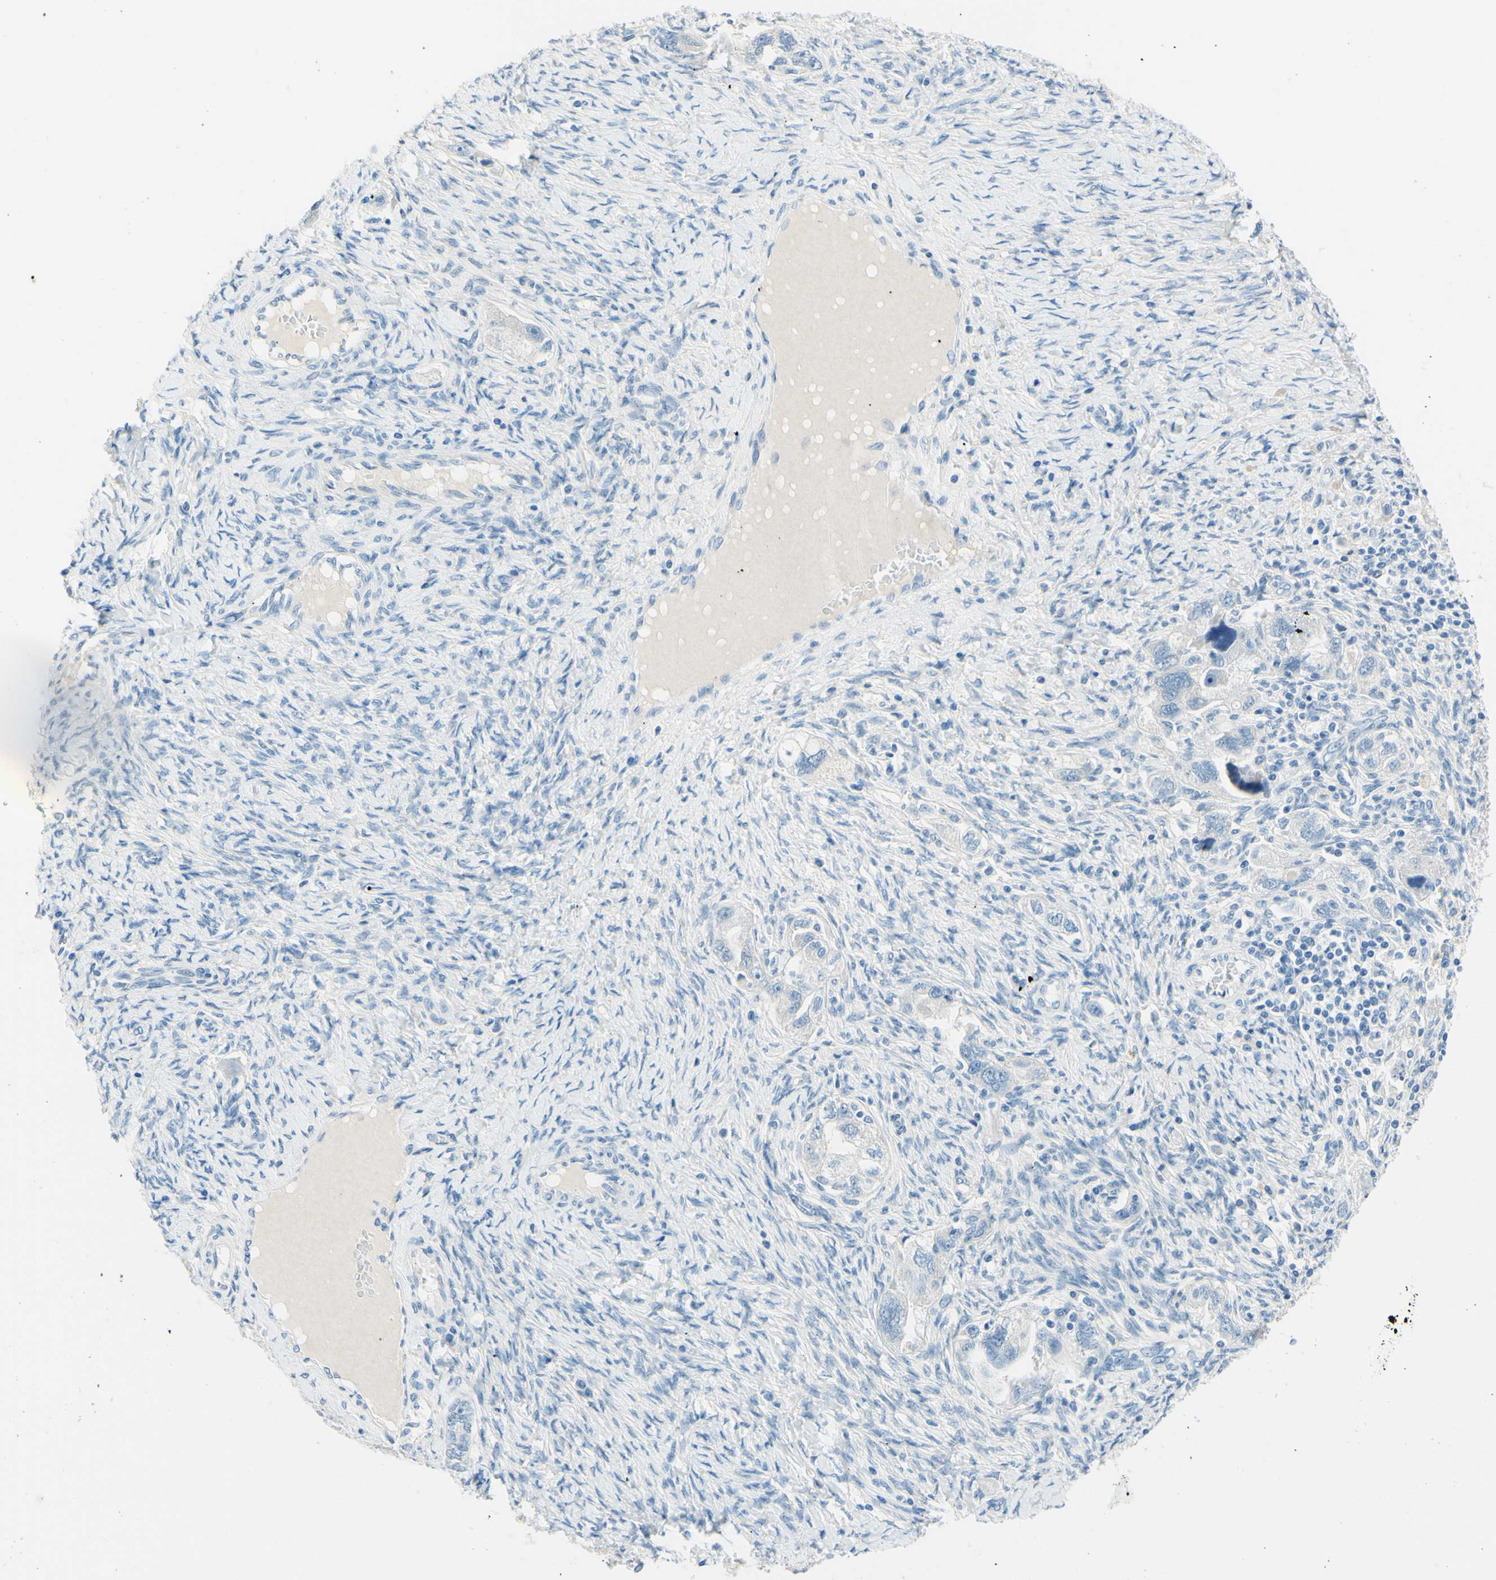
{"staining": {"intensity": "negative", "quantity": "none", "location": "none"}, "tissue": "ovarian cancer", "cell_type": "Tumor cells", "image_type": "cancer", "snomed": [{"axis": "morphology", "description": "Carcinoma, NOS"}, {"axis": "morphology", "description": "Cystadenocarcinoma, serous, NOS"}, {"axis": "topography", "description": "Ovary"}], "caption": "DAB immunohistochemical staining of human ovarian cancer reveals no significant staining in tumor cells.", "gene": "PASD1", "patient": {"sex": "female", "age": 69}}